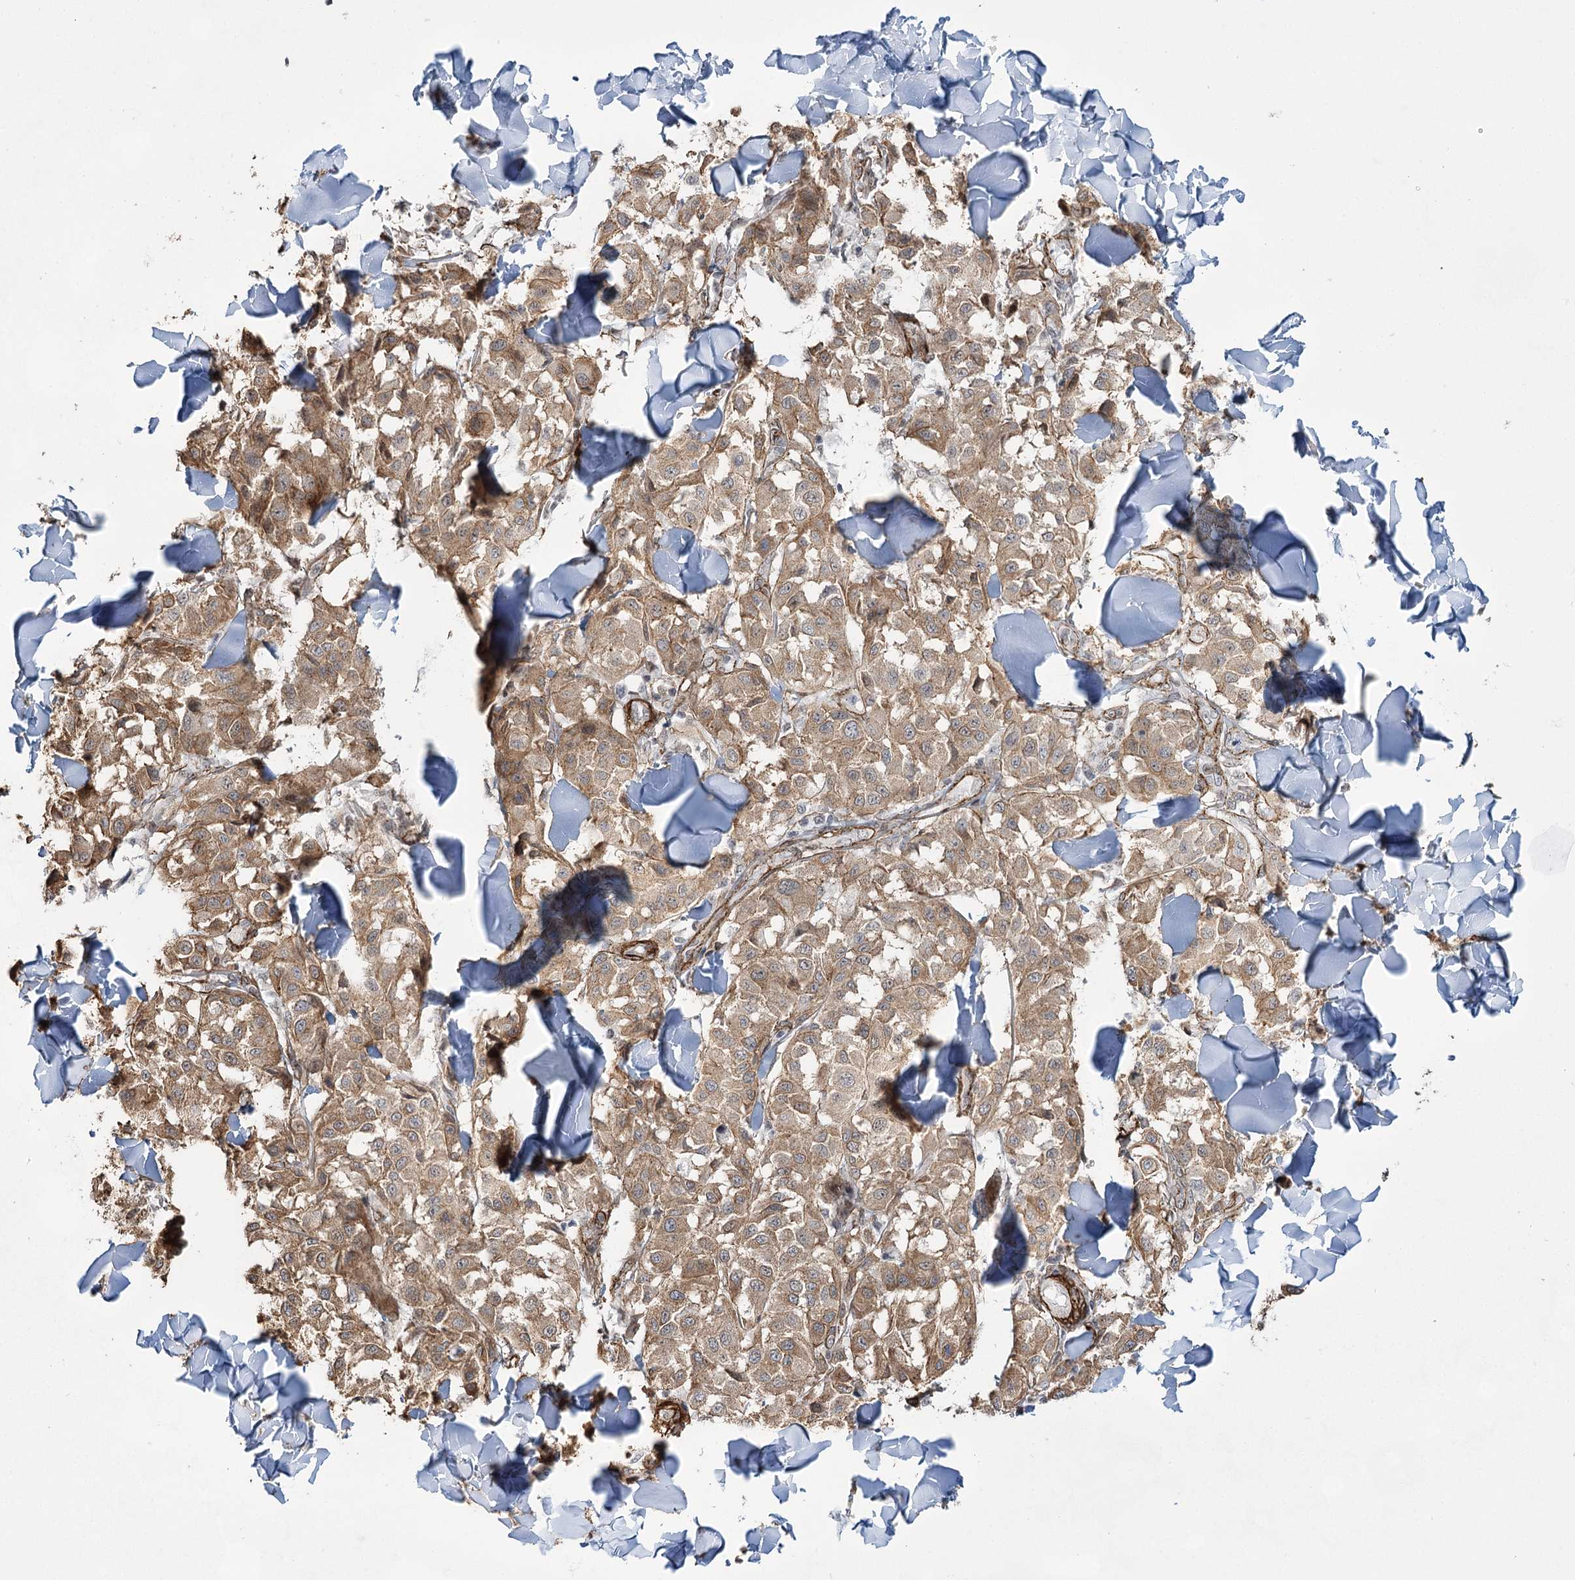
{"staining": {"intensity": "moderate", "quantity": "25%-75%", "location": "cytoplasmic/membranous"}, "tissue": "melanoma", "cell_type": "Tumor cells", "image_type": "cancer", "snomed": [{"axis": "morphology", "description": "Malignant melanoma, NOS"}, {"axis": "topography", "description": "Skin"}], "caption": "Approximately 25%-75% of tumor cells in human melanoma show moderate cytoplasmic/membranous protein positivity as visualized by brown immunohistochemical staining.", "gene": "CWF19L1", "patient": {"sex": "female", "age": 64}}